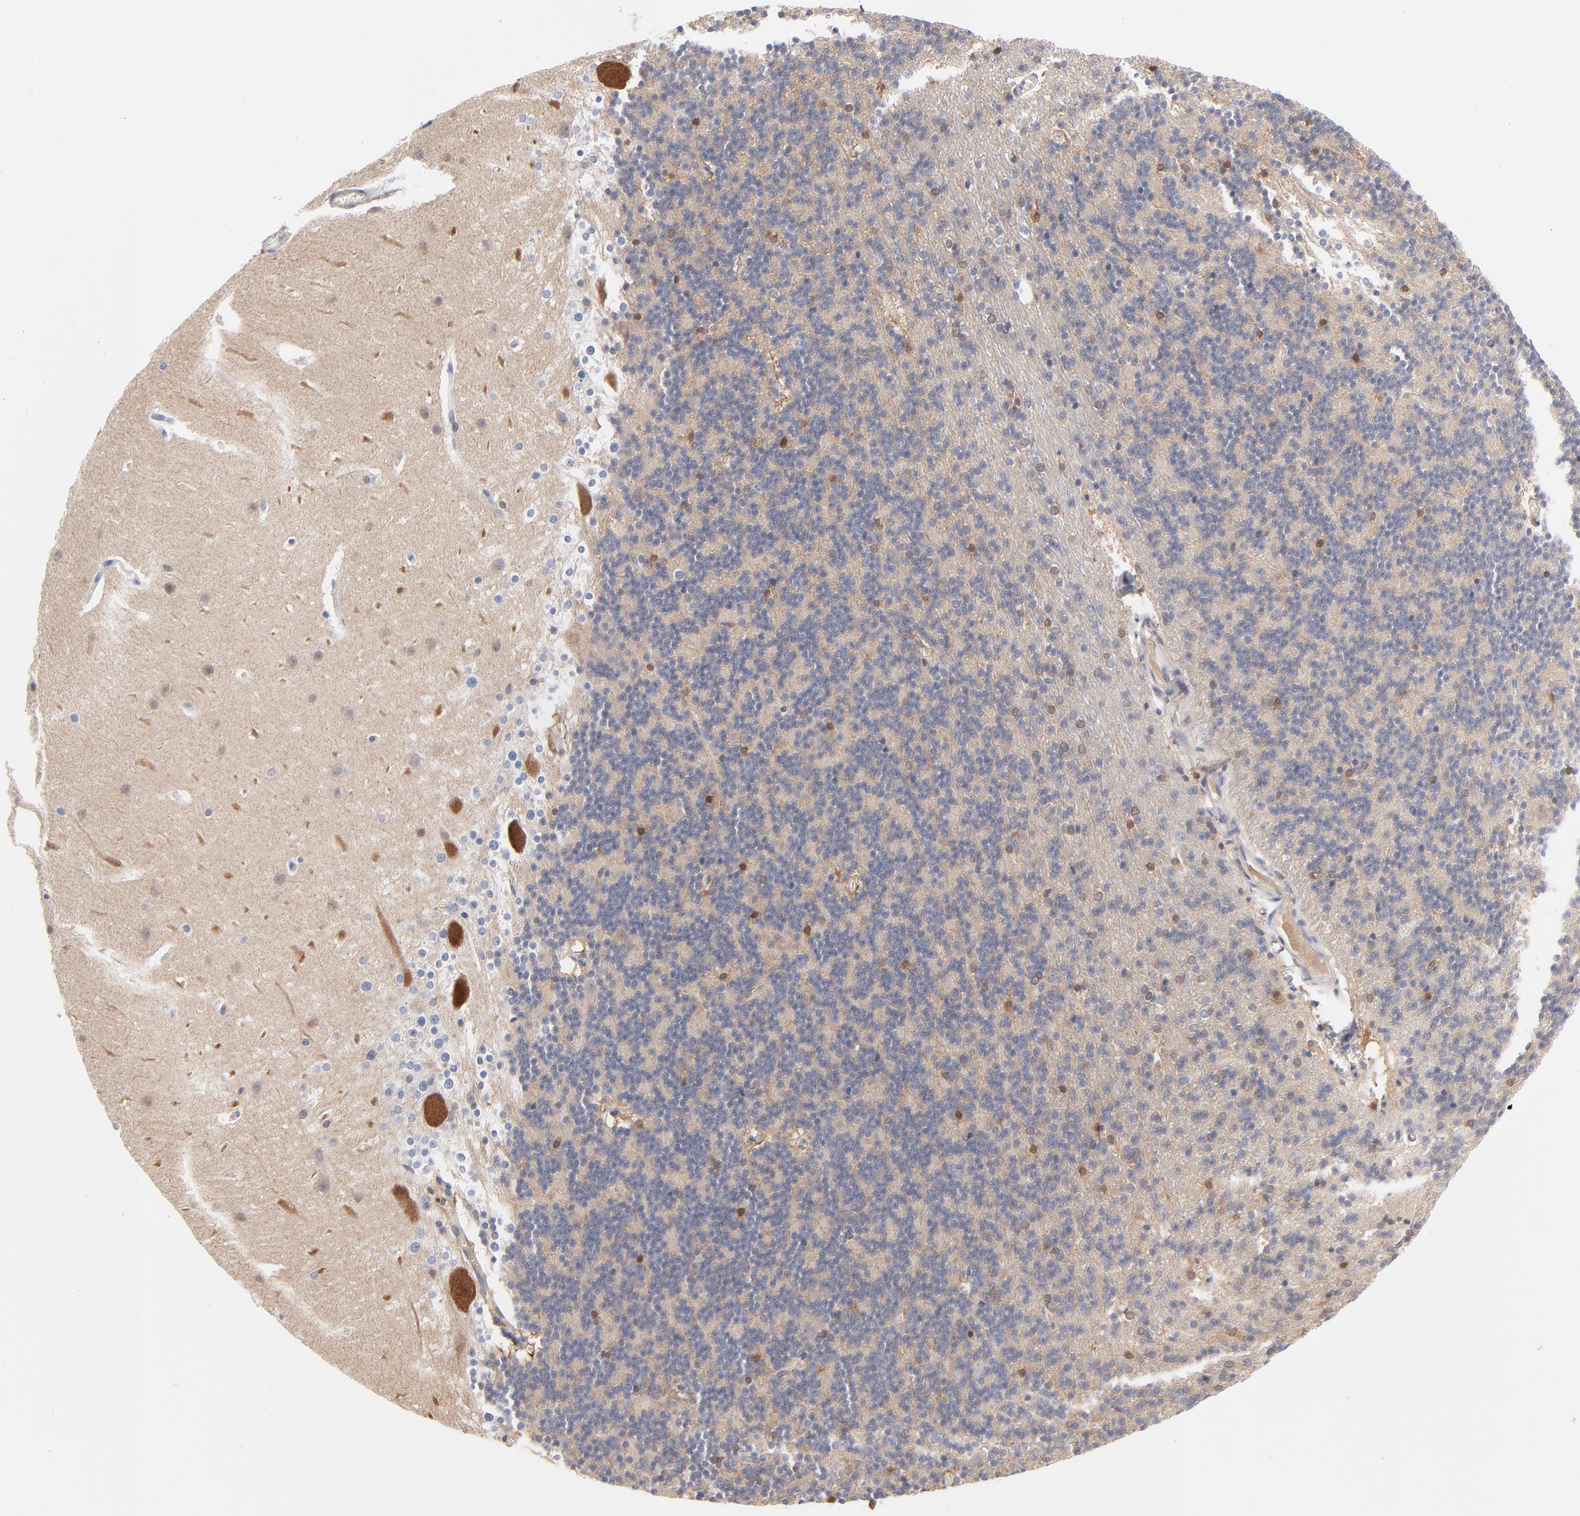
{"staining": {"intensity": "weak", "quantity": ">75%", "location": "cytoplasmic/membranous"}, "tissue": "cerebellum", "cell_type": "Cells in granular layer", "image_type": "normal", "snomed": [{"axis": "morphology", "description": "Normal tissue, NOS"}, {"axis": "topography", "description": "Cerebellum"}], "caption": "IHC (DAB (3,3'-diaminobenzidine)) staining of normal human cerebellum demonstrates weak cytoplasmic/membranous protein expression in approximately >75% of cells in granular layer. (DAB (3,3'-diaminobenzidine) = brown stain, brightfield microscopy at high magnification).", "gene": "ARRB1", "patient": {"sex": "female", "age": 19}}